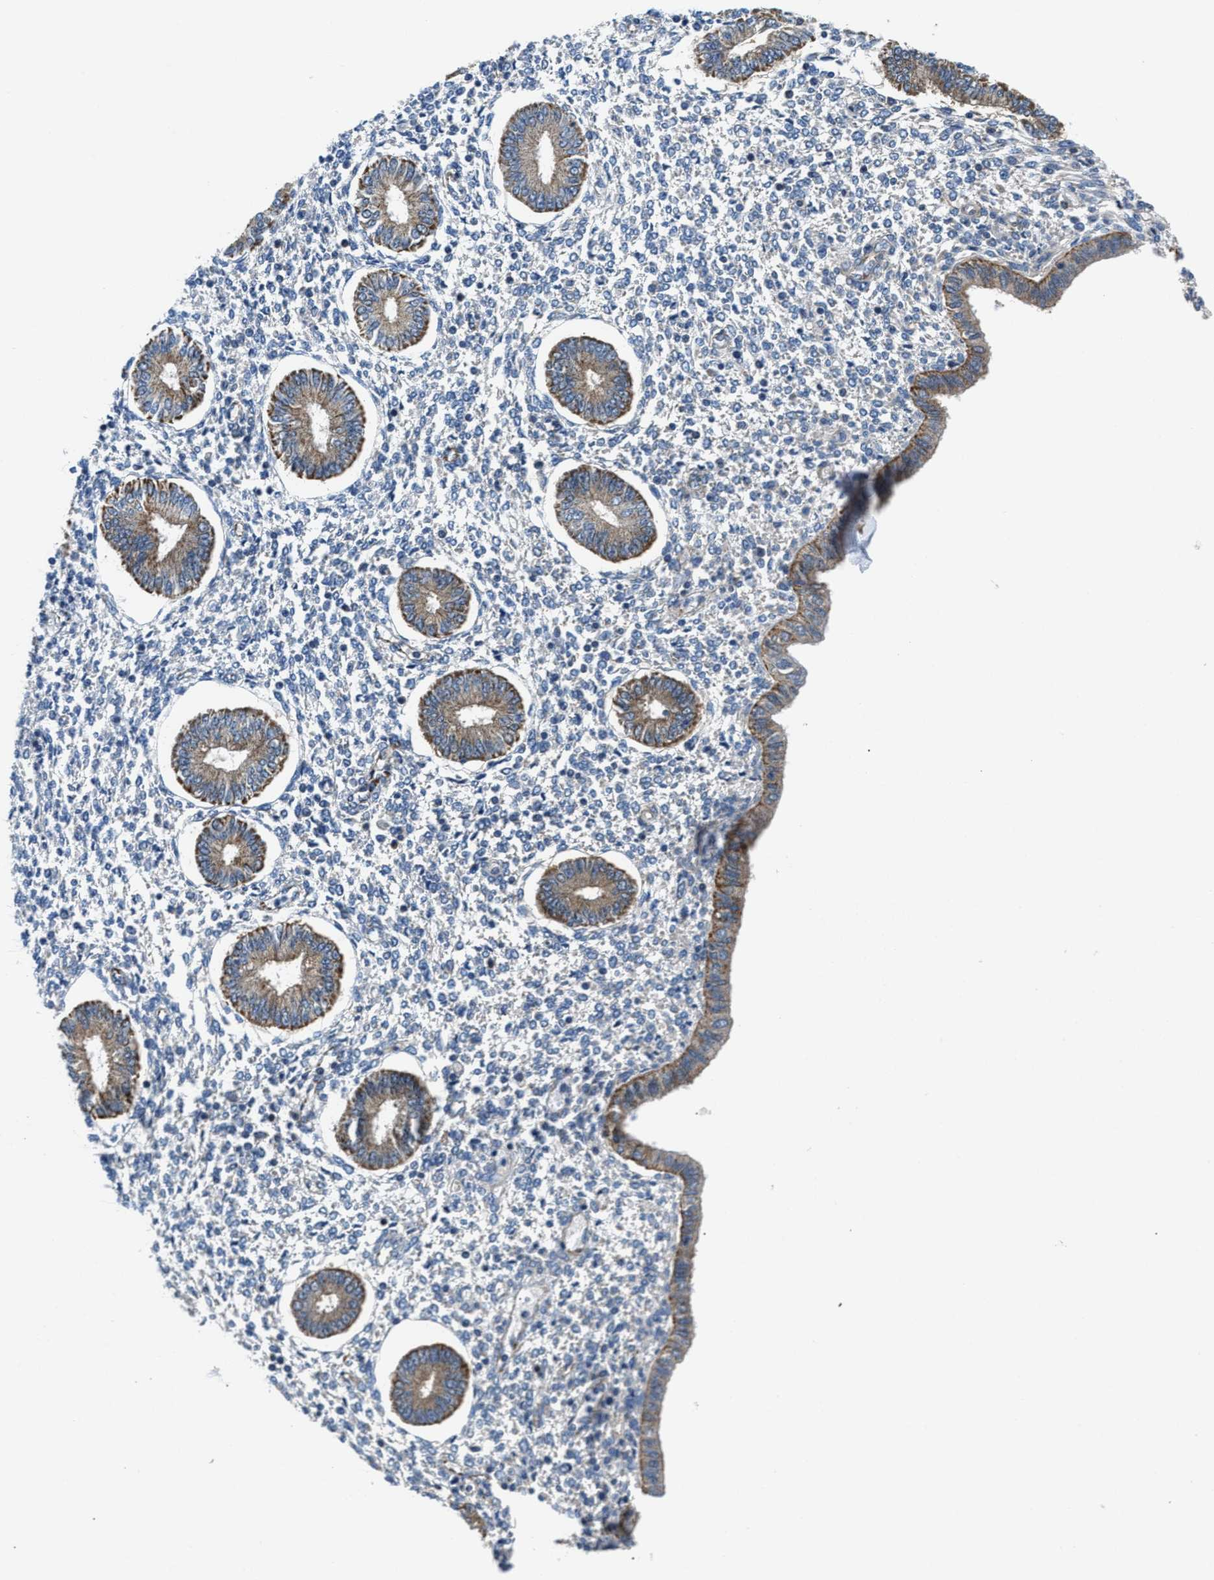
{"staining": {"intensity": "weak", "quantity": "<25%", "location": "cytoplasmic/membranous"}, "tissue": "endometrium", "cell_type": "Cells in endometrial stroma", "image_type": "normal", "snomed": [{"axis": "morphology", "description": "Normal tissue, NOS"}, {"axis": "topography", "description": "Endometrium"}], "caption": "This photomicrograph is of benign endometrium stained with IHC to label a protein in brown with the nuclei are counter-stained blue. There is no staining in cells in endometrial stroma. (DAB IHC with hematoxylin counter stain).", "gene": "CCM2", "patient": {"sex": "female", "age": 50}}